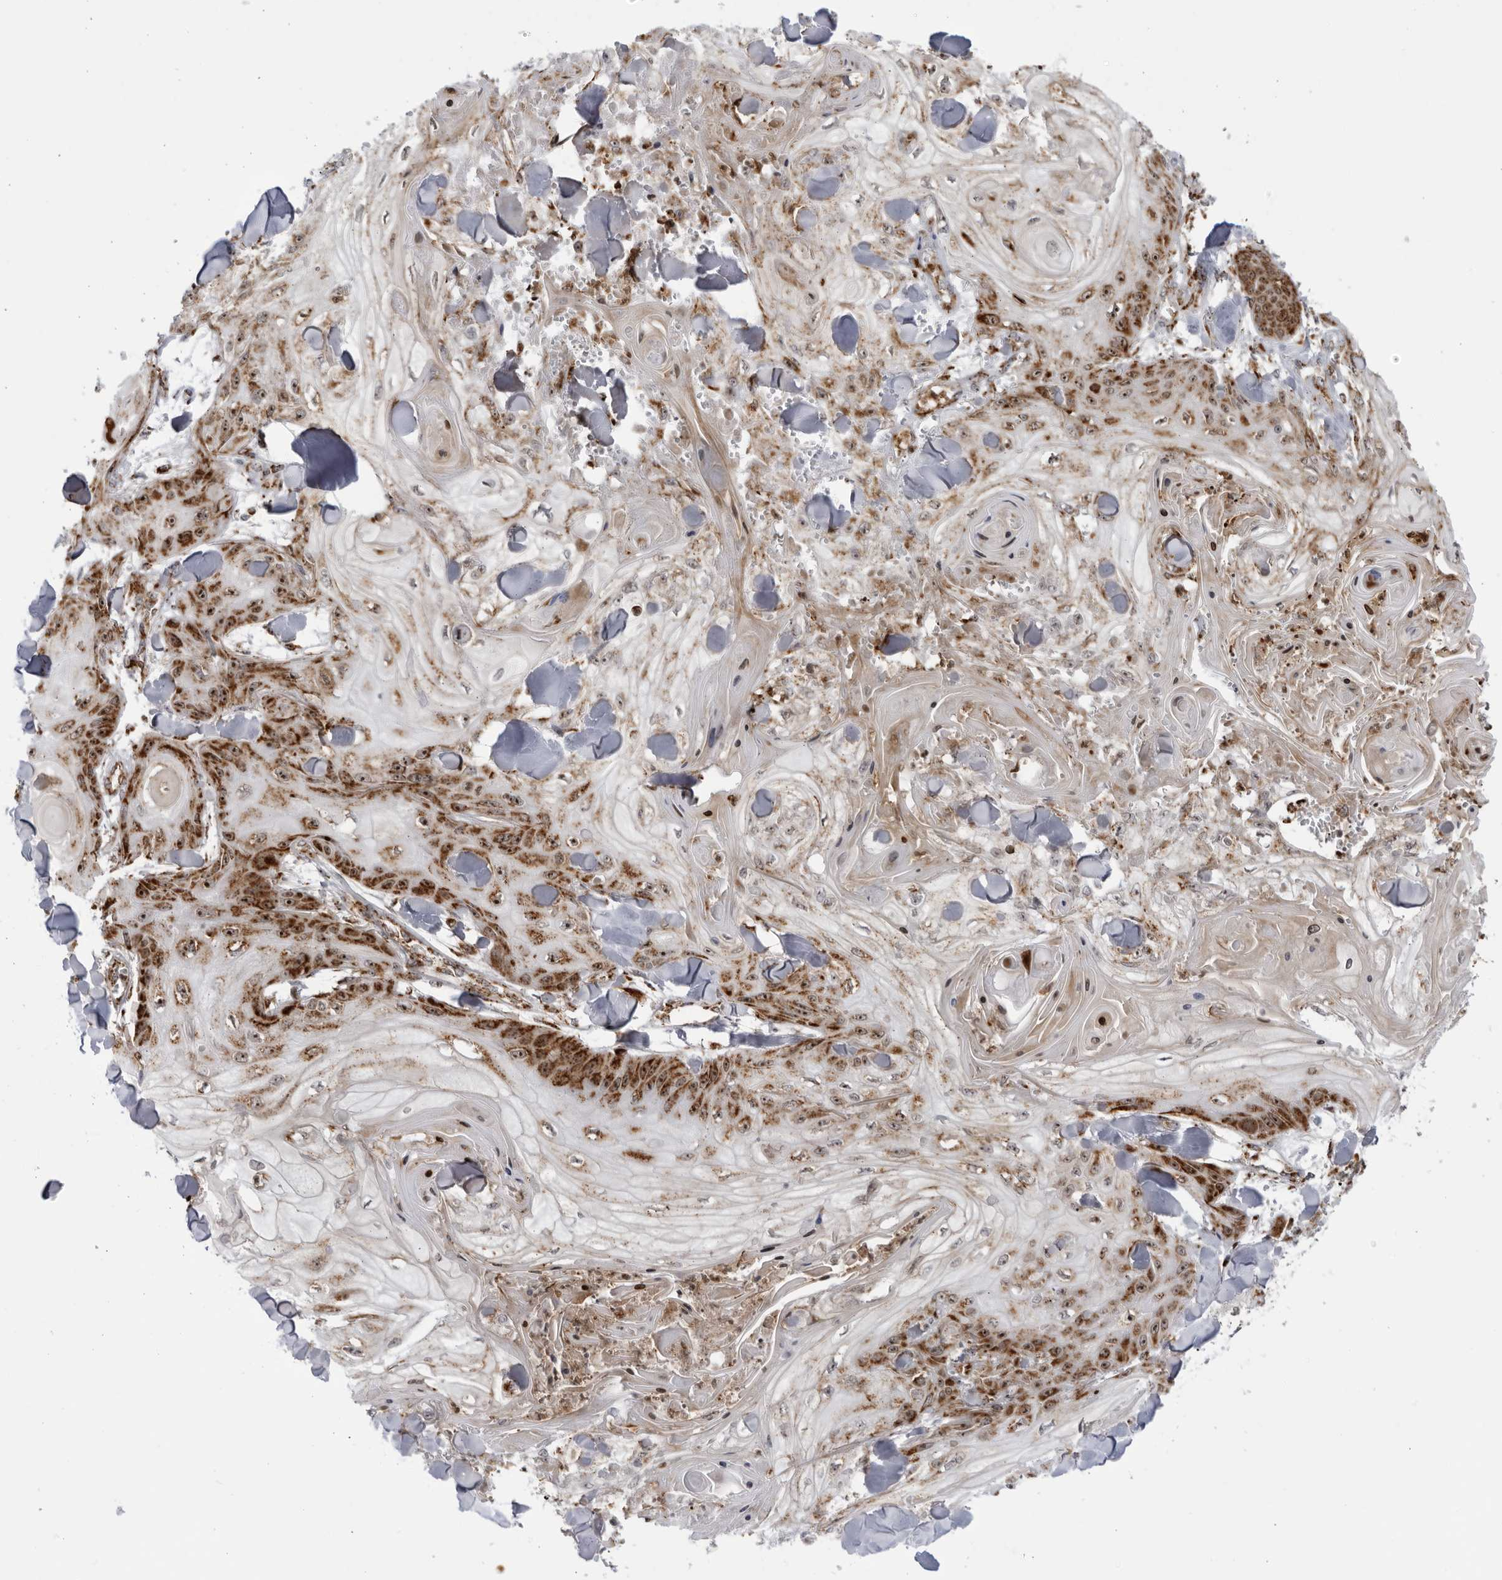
{"staining": {"intensity": "strong", "quantity": ">75%", "location": "cytoplasmic/membranous,nuclear"}, "tissue": "skin cancer", "cell_type": "Tumor cells", "image_type": "cancer", "snomed": [{"axis": "morphology", "description": "Squamous cell carcinoma, NOS"}, {"axis": "topography", "description": "Skin"}], "caption": "A photomicrograph showing strong cytoplasmic/membranous and nuclear staining in about >75% of tumor cells in skin squamous cell carcinoma, as visualized by brown immunohistochemical staining.", "gene": "RBM34", "patient": {"sex": "male", "age": 74}}